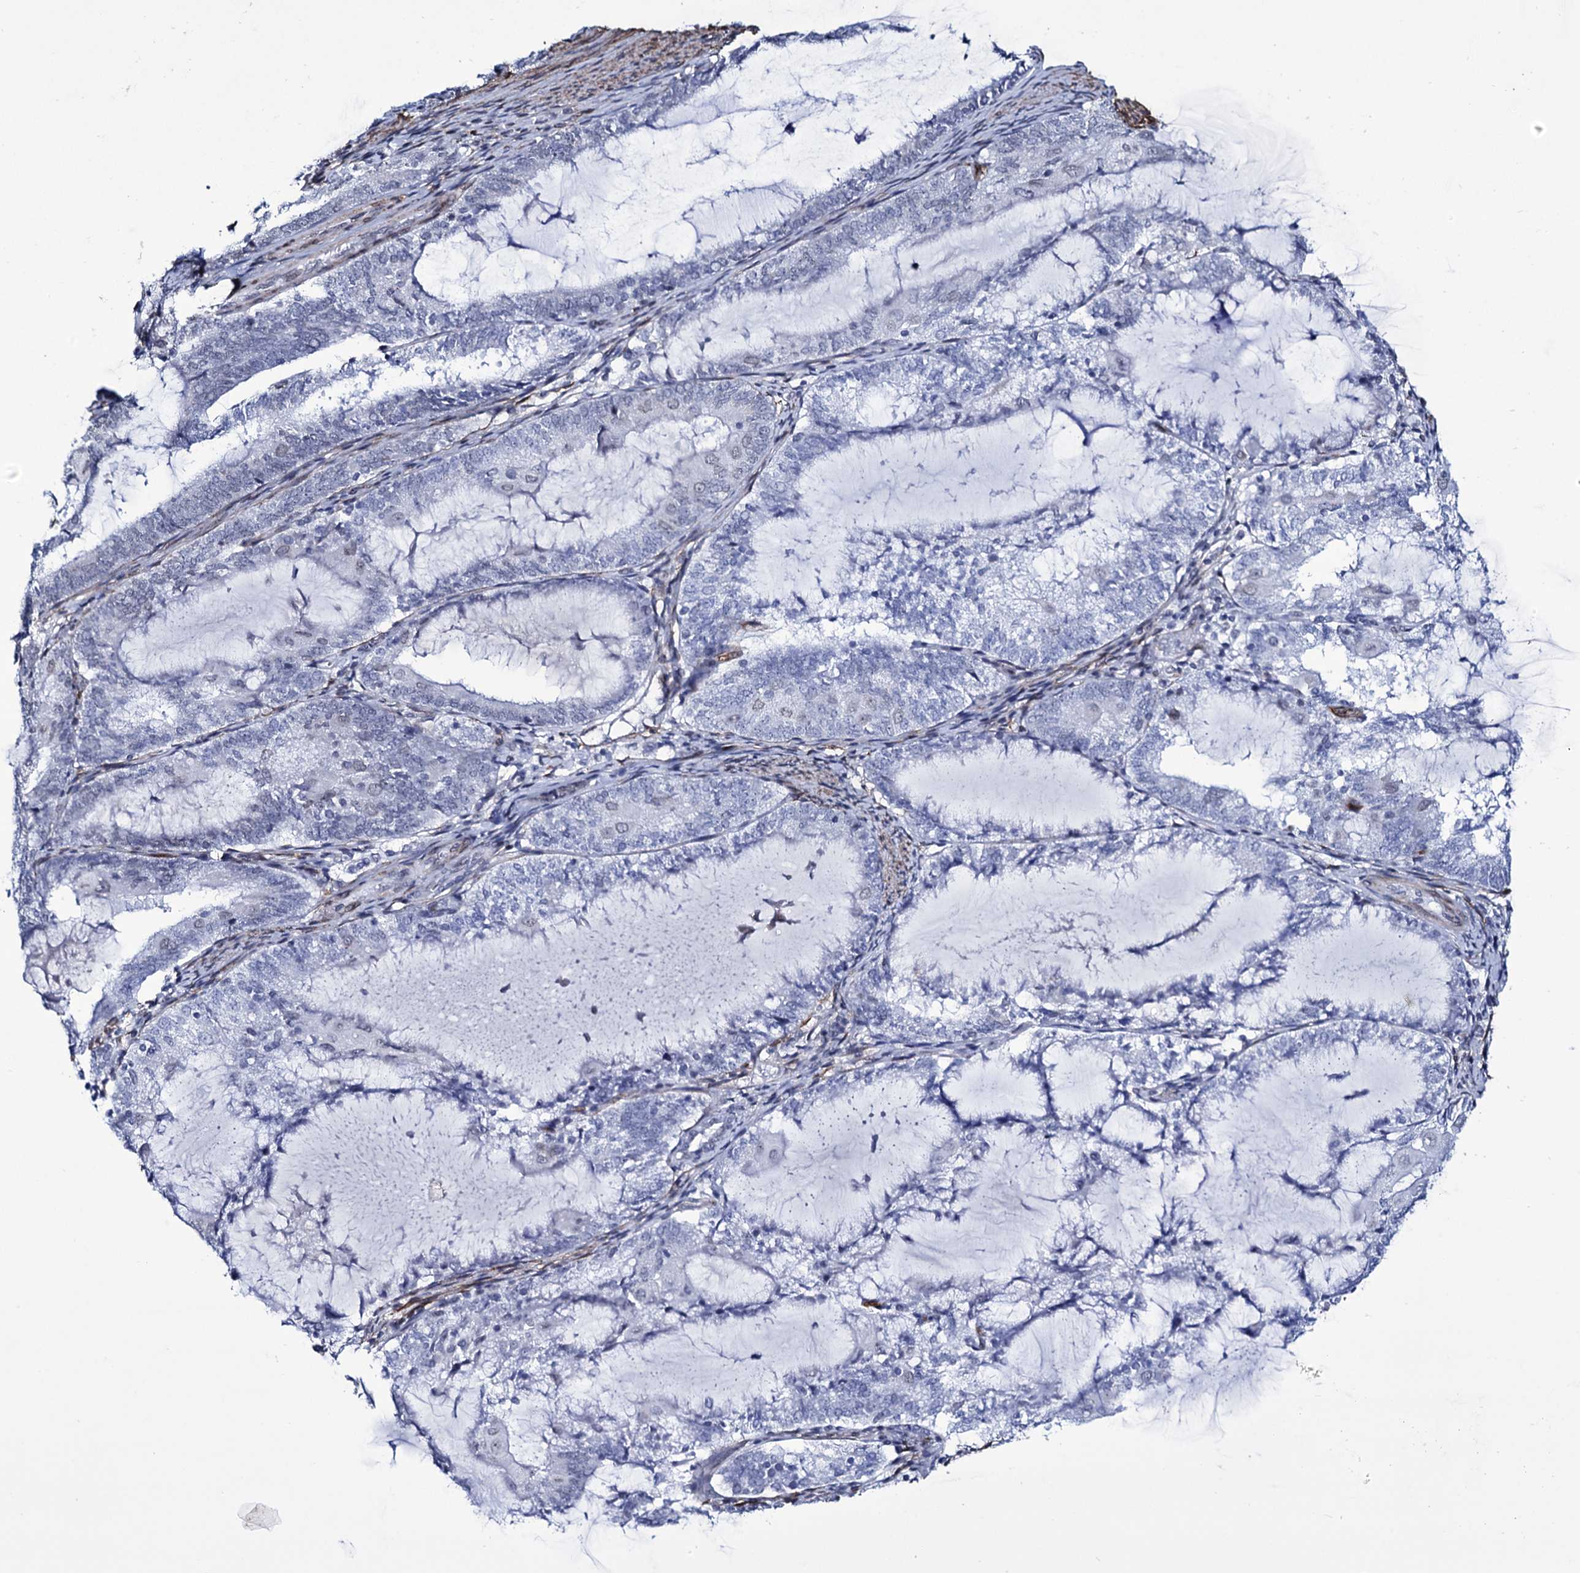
{"staining": {"intensity": "negative", "quantity": "none", "location": "none"}, "tissue": "endometrial cancer", "cell_type": "Tumor cells", "image_type": "cancer", "snomed": [{"axis": "morphology", "description": "Adenocarcinoma, NOS"}, {"axis": "topography", "description": "Endometrium"}], "caption": "IHC of human endometrial cancer (adenocarcinoma) displays no expression in tumor cells.", "gene": "ZC3H12C", "patient": {"sex": "female", "age": 81}}